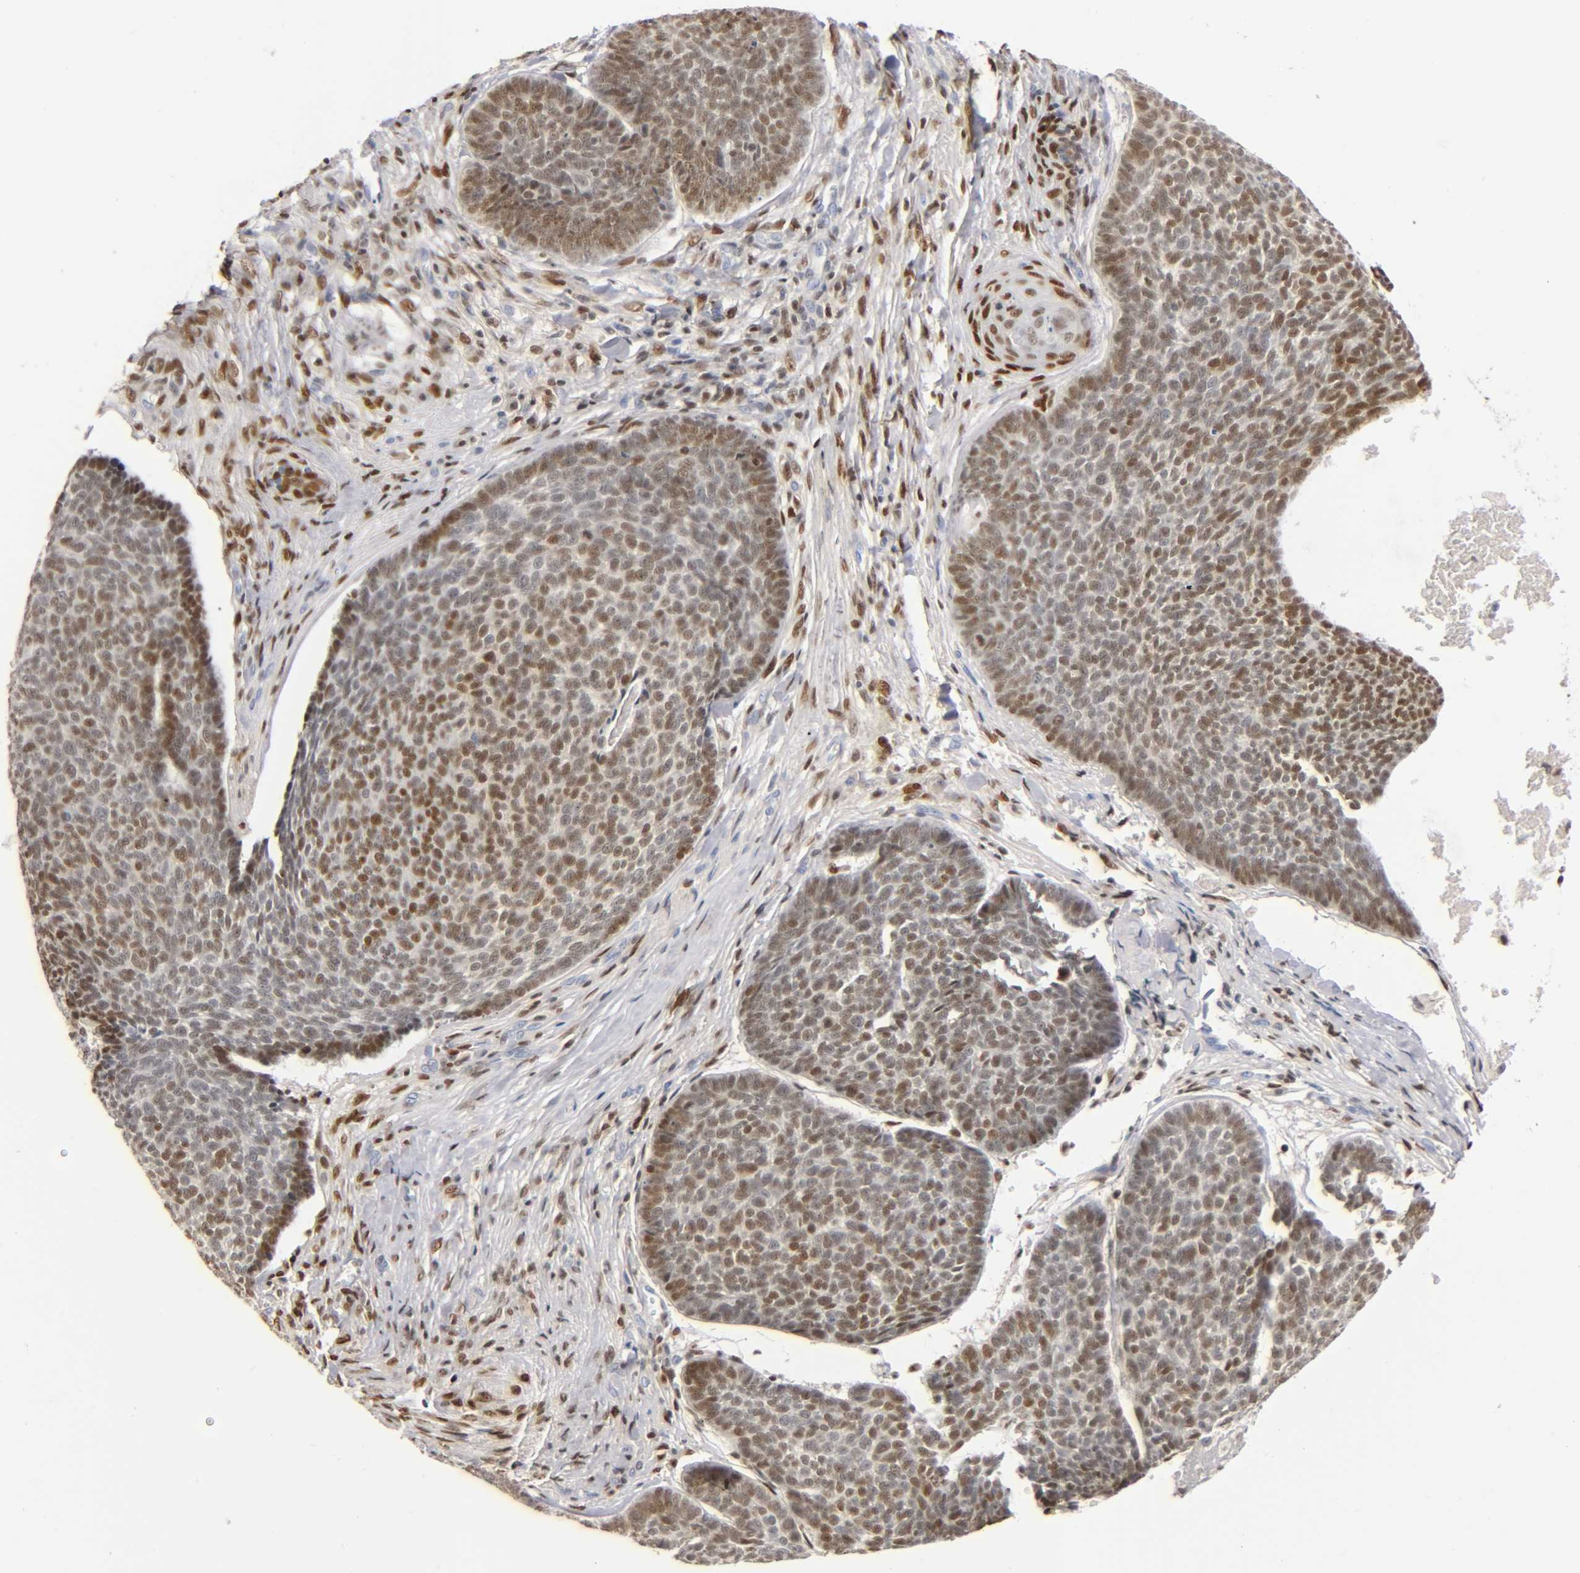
{"staining": {"intensity": "moderate", "quantity": ">75%", "location": "nuclear"}, "tissue": "skin cancer", "cell_type": "Tumor cells", "image_type": "cancer", "snomed": [{"axis": "morphology", "description": "Basal cell carcinoma"}, {"axis": "topography", "description": "Skin"}], "caption": "Protein staining by immunohistochemistry shows moderate nuclear positivity in about >75% of tumor cells in skin cancer.", "gene": "RUNX1", "patient": {"sex": "male", "age": 84}}